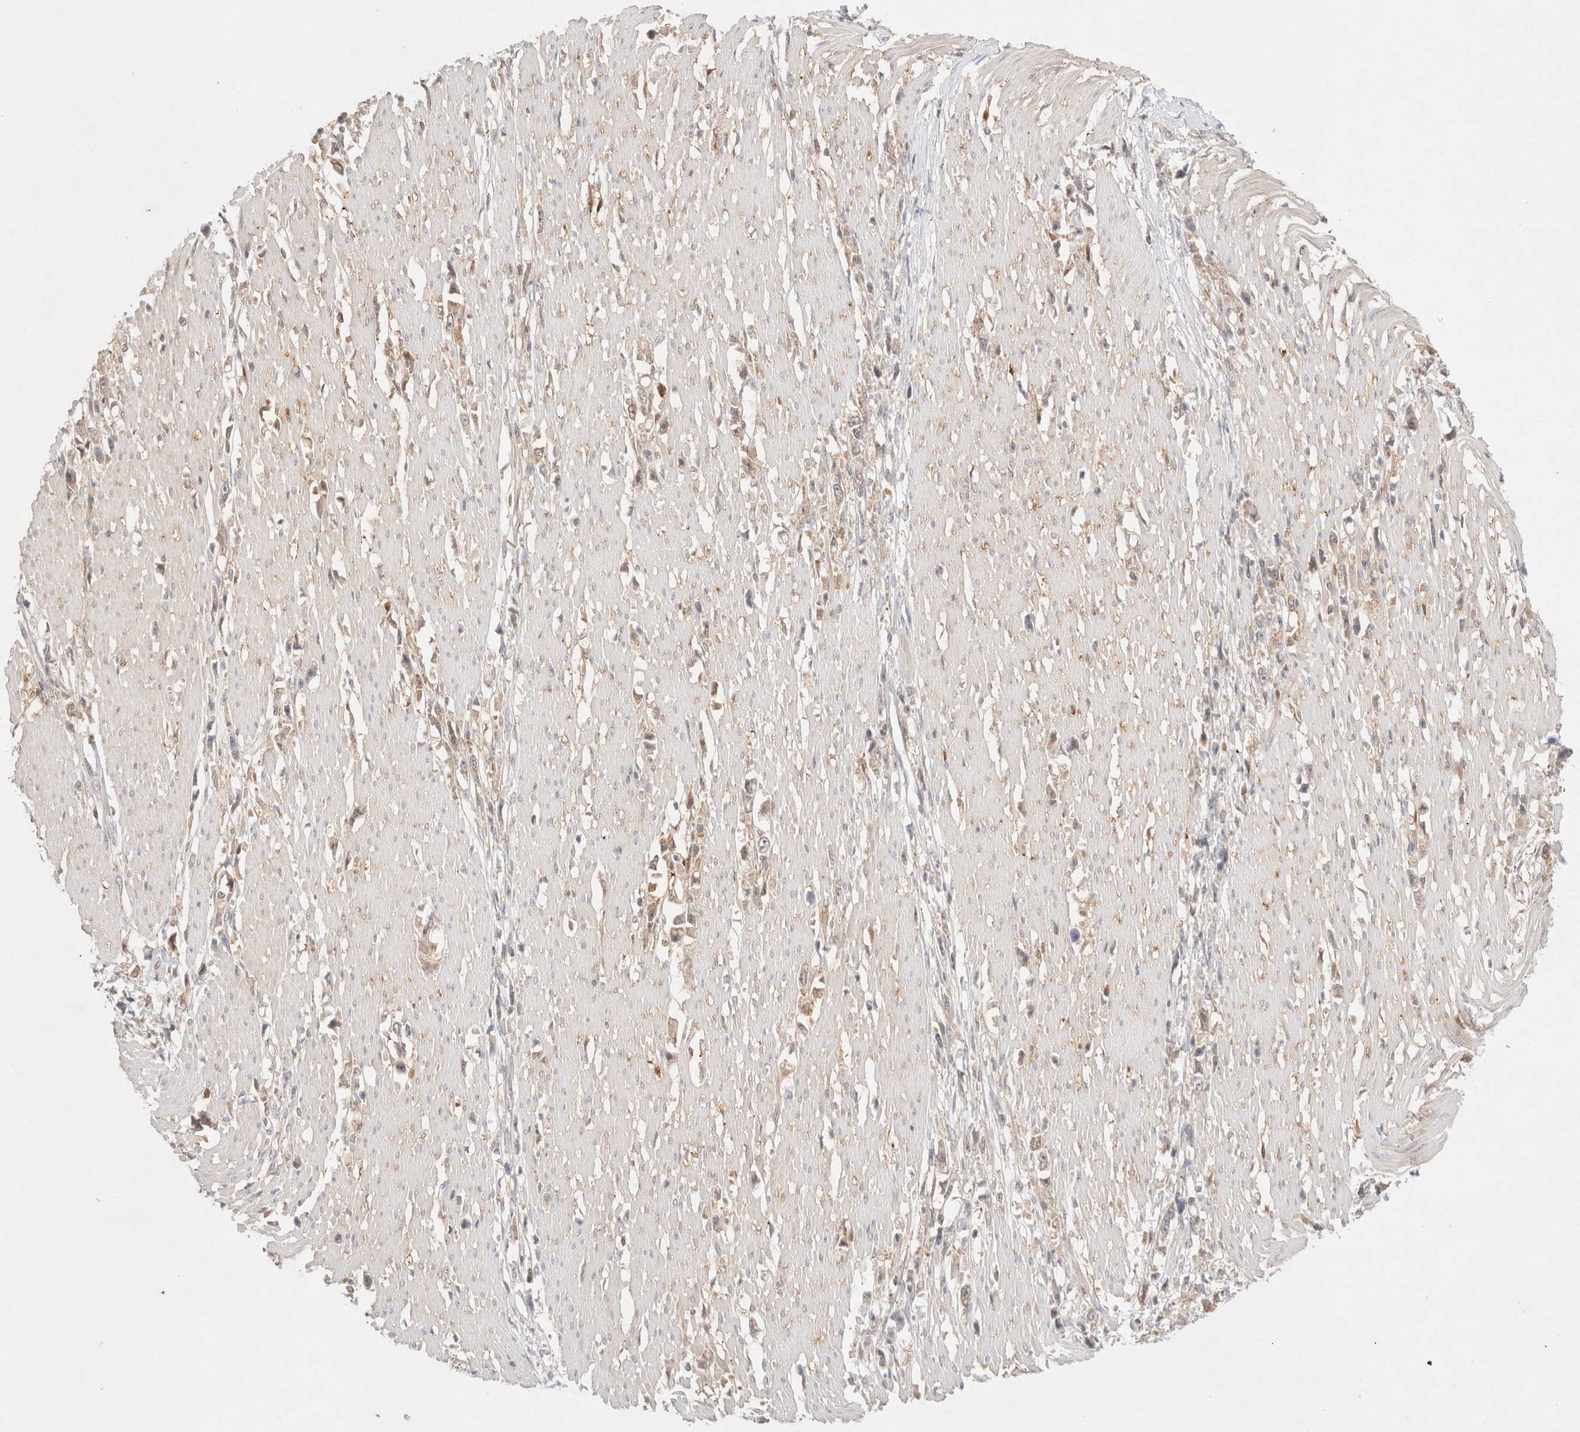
{"staining": {"intensity": "moderate", "quantity": "<25%", "location": "cytoplasmic/membranous"}, "tissue": "stomach cancer", "cell_type": "Tumor cells", "image_type": "cancer", "snomed": [{"axis": "morphology", "description": "Adenocarcinoma, NOS"}, {"axis": "topography", "description": "Stomach"}], "caption": "IHC photomicrograph of human adenocarcinoma (stomach) stained for a protein (brown), which shows low levels of moderate cytoplasmic/membranous expression in about <25% of tumor cells.", "gene": "STARD10", "patient": {"sex": "female", "age": 59}}